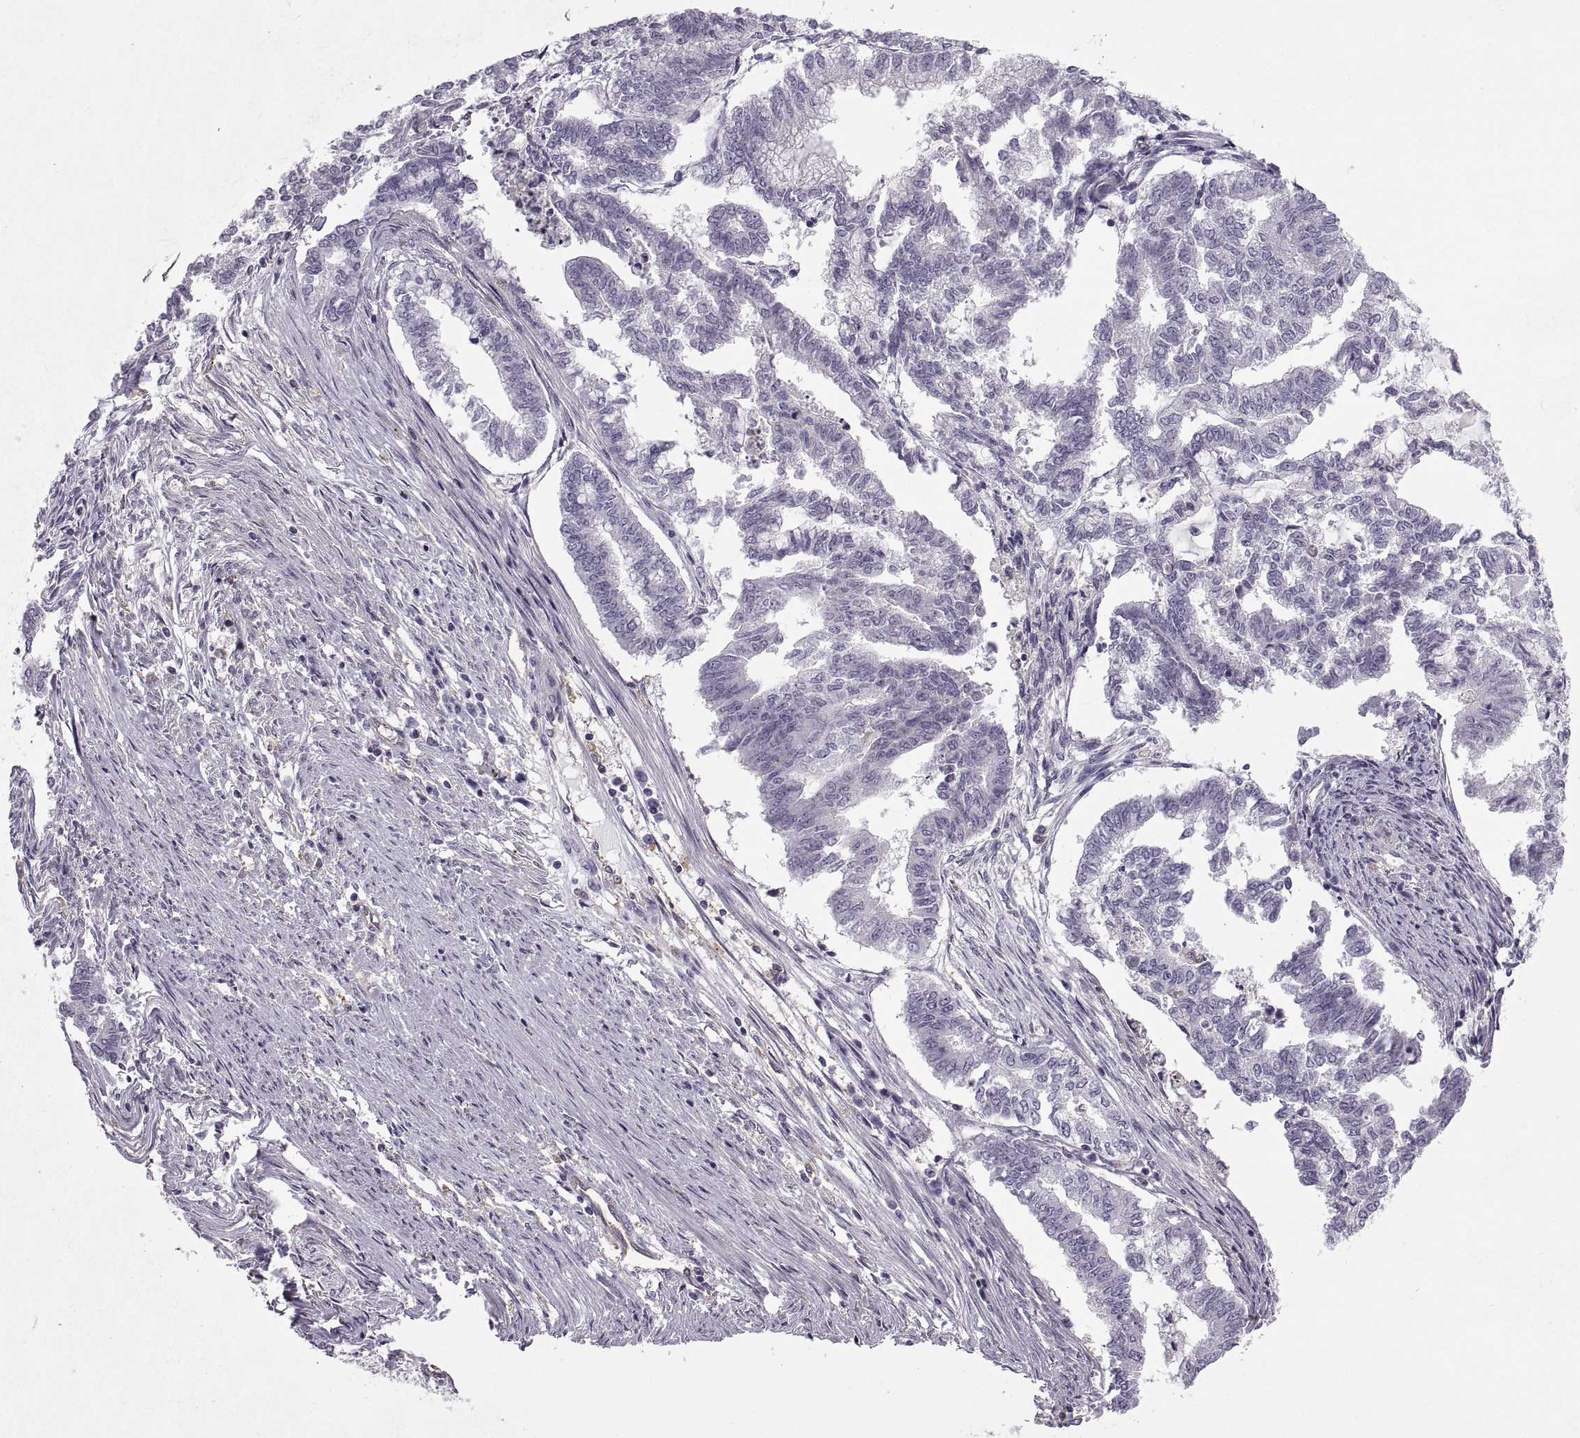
{"staining": {"intensity": "negative", "quantity": "none", "location": "none"}, "tissue": "endometrial cancer", "cell_type": "Tumor cells", "image_type": "cancer", "snomed": [{"axis": "morphology", "description": "Adenocarcinoma, NOS"}, {"axis": "topography", "description": "Endometrium"}], "caption": "Human endometrial adenocarcinoma stained for a protein using immunohistochemistry reveals no staining in tumor cells.", "gene": "RALB", "patient": {"sex": "female", "age": 79}}